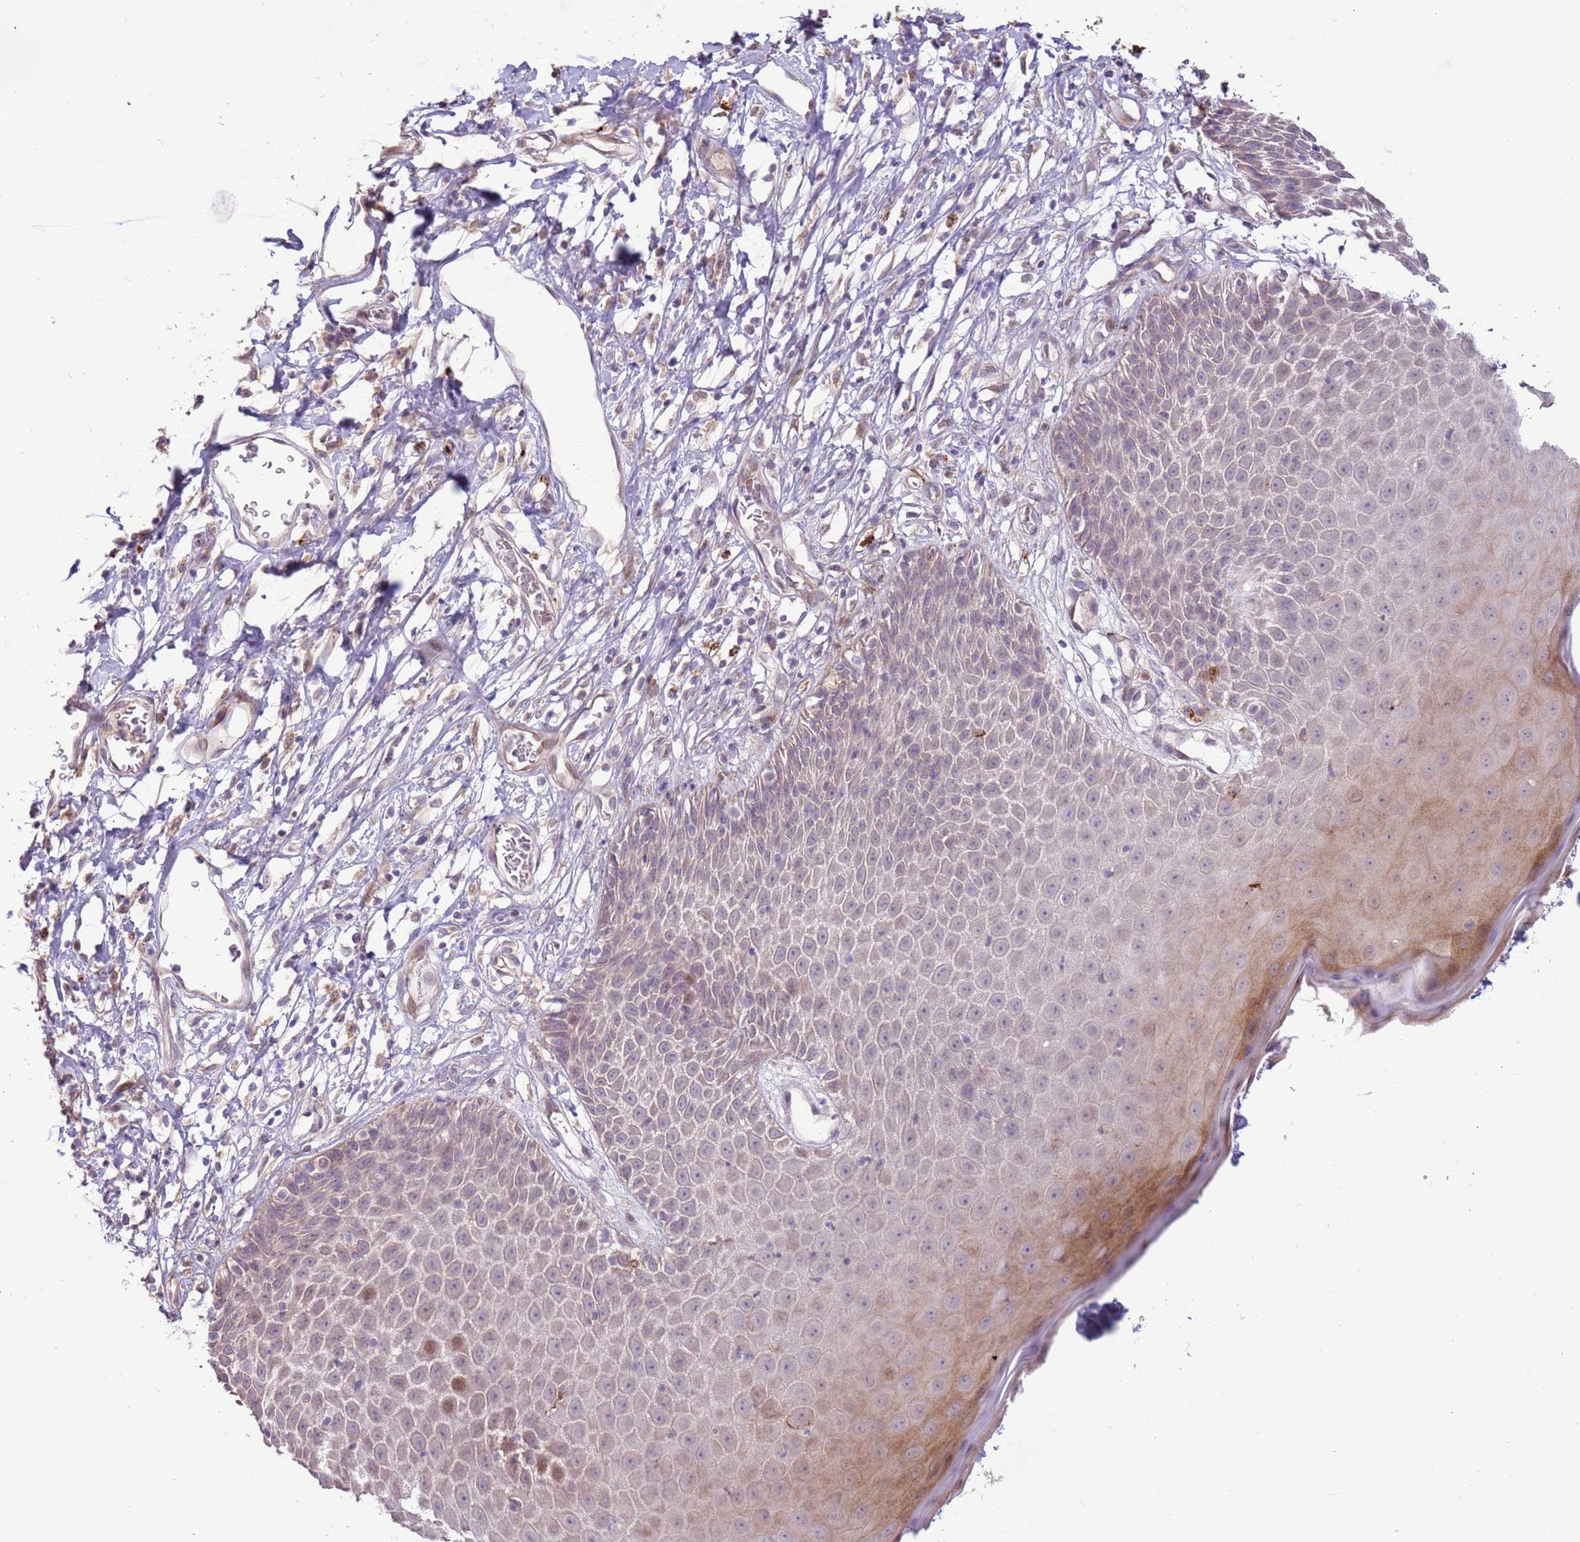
{"staining": {"intensity": "moderate", "quantity": "<25%", "location": "cytoplasmic/membranous,nuclear"}, "tissue": "skin", "cell_type": "Epidermal cells", "image_type": "normal", "snomed": [{"axis": "morphology", "description": "Normal tissue, NOS"}, {"axis": "topography", "description": "Vulva"}], "caption": "Unremarkable skin reveals moderate cytoplasmic/membranous,nuclear expression in about <25% of epidermal cells, visualized by immunohistochemistry.", "gene": "LGI4", "patient": {"sex": "female", "age": 68}}